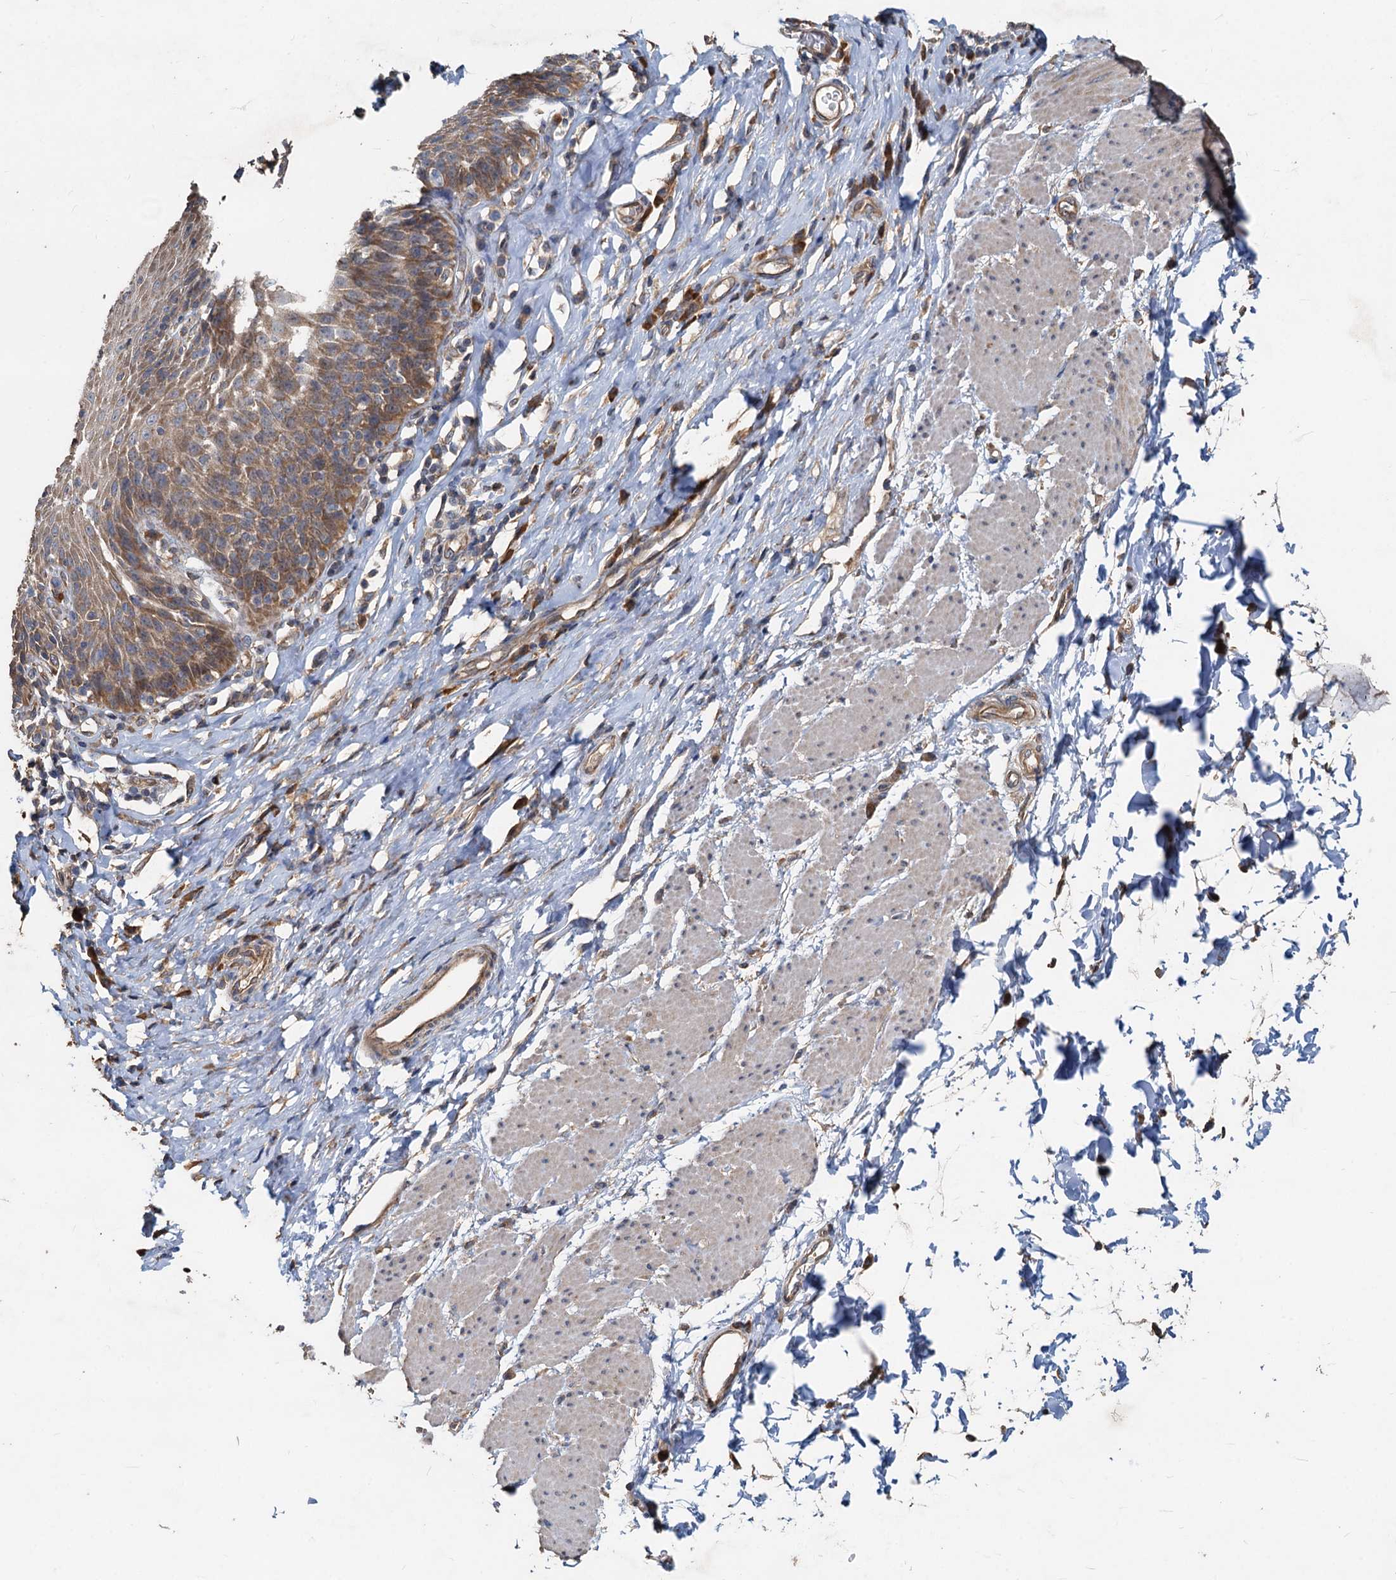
{"staining": {"intensity": "moderate", "quantity": ">75%", "location": "cytoplasmic/membranous"}, "tissue": "esophagus", "cell_type": "Squamous epithelial cells", "image_type": "normal", "snomed": [{"axis": "morphology", "description": "Normal tissue, NOS"}, {"axis": "topography", "description": "Esophagus"}], "caption": "IHC image of unremarkable esophagus: human esophagus stained using IHC reveals medium levels of moderate protein expression localized specifically in the cytoplasmic/membranous of squamous epithelial cells, appearing as a cytoplasmic/membranous brown color.", "gene": "HYI", "patient": {"sex": "female", "age": 61}}